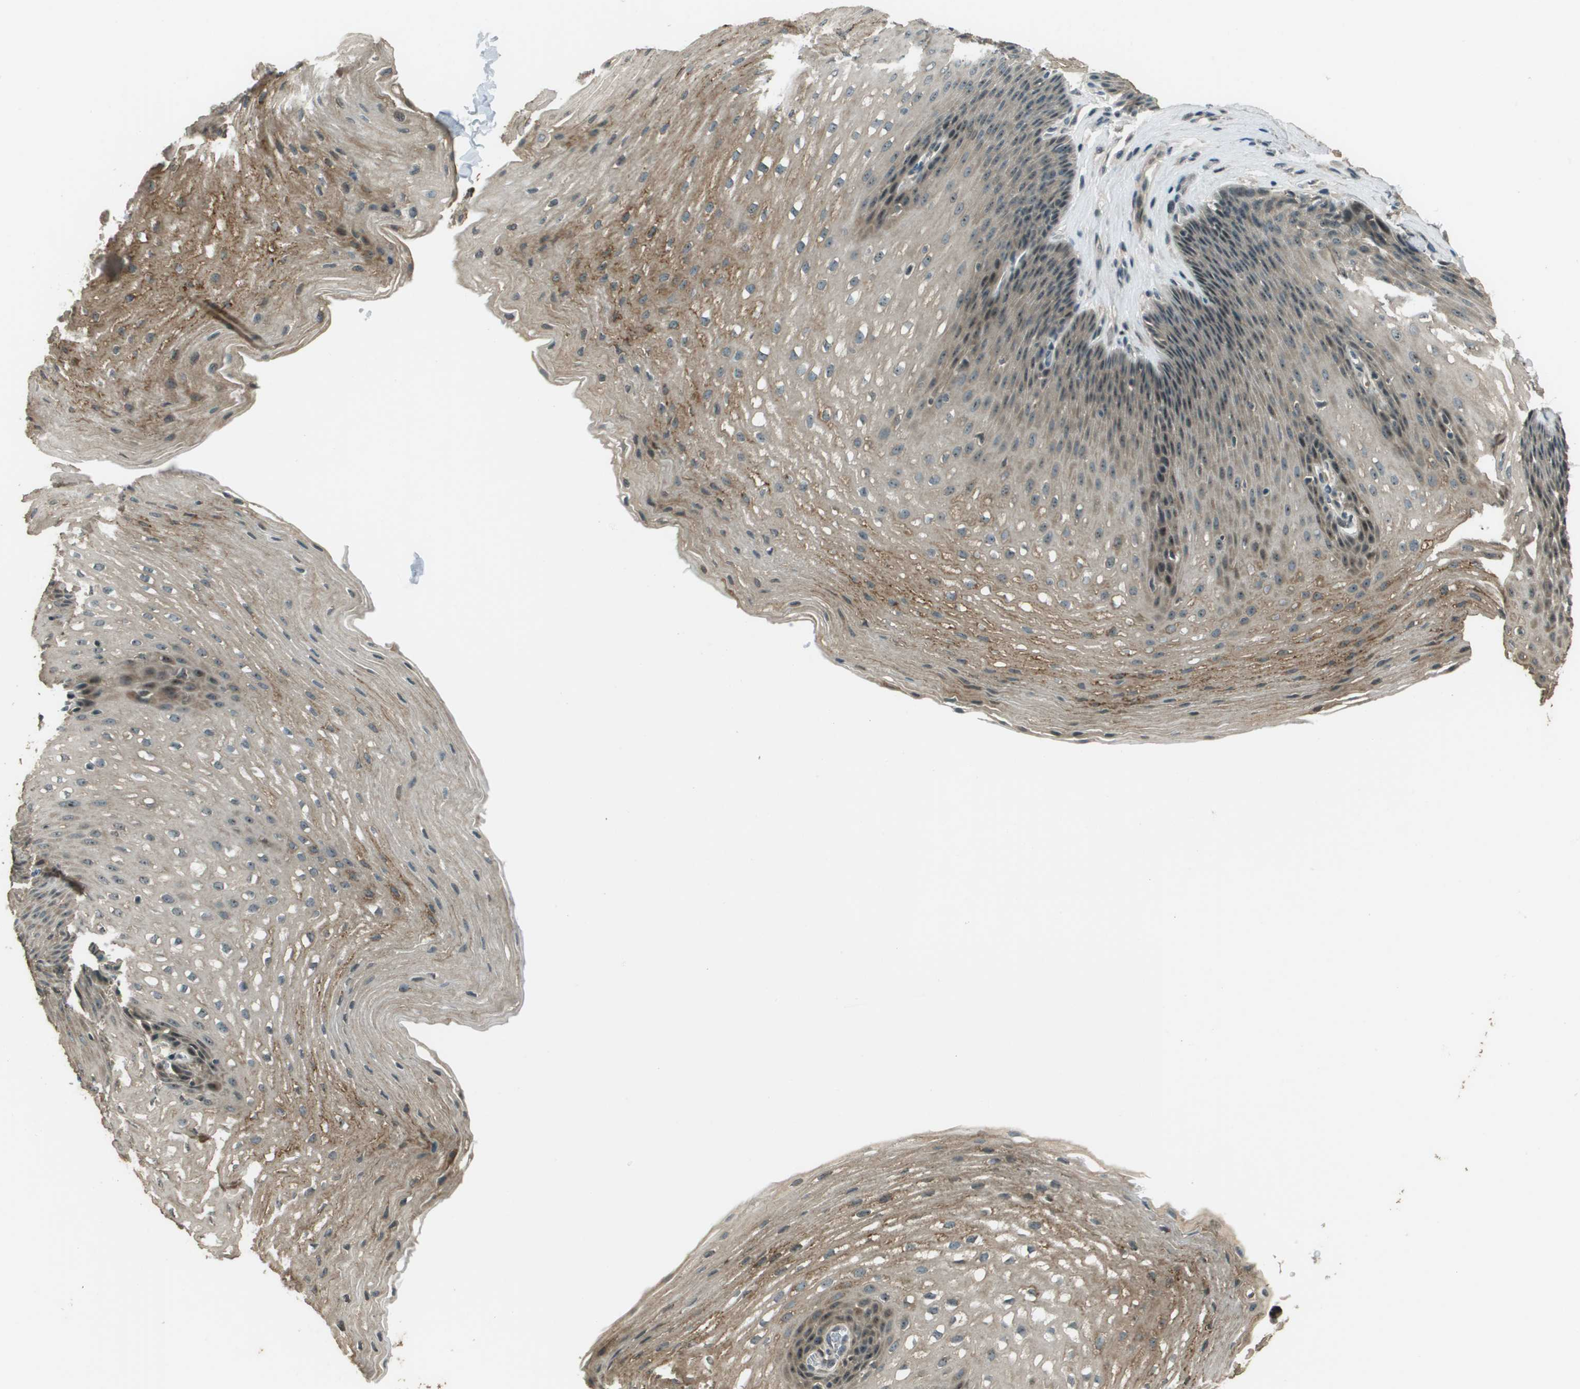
{"staining": {"intensity": "moderate", "quantity": "25%-75%", "location": "cytoplasmic/membranous"}, "tissue": "esophagus", "cell_type": "Squamous epithelial cells", "image_type": "normal", "snomed": [{"axis": "morphology", "description": "Normal tissue, NOS"}, {"axis": "topography", "description": "Esophagus"}], "caption": "Normal esophagus demonstrates moderate cytoplasmic/membranous positivity in approximately 25%-75% of squamous epithelial cells, visualized by immunohistochemistry.", "gene": "SDC3", "patient": {"sex": "male", "age": 48}}